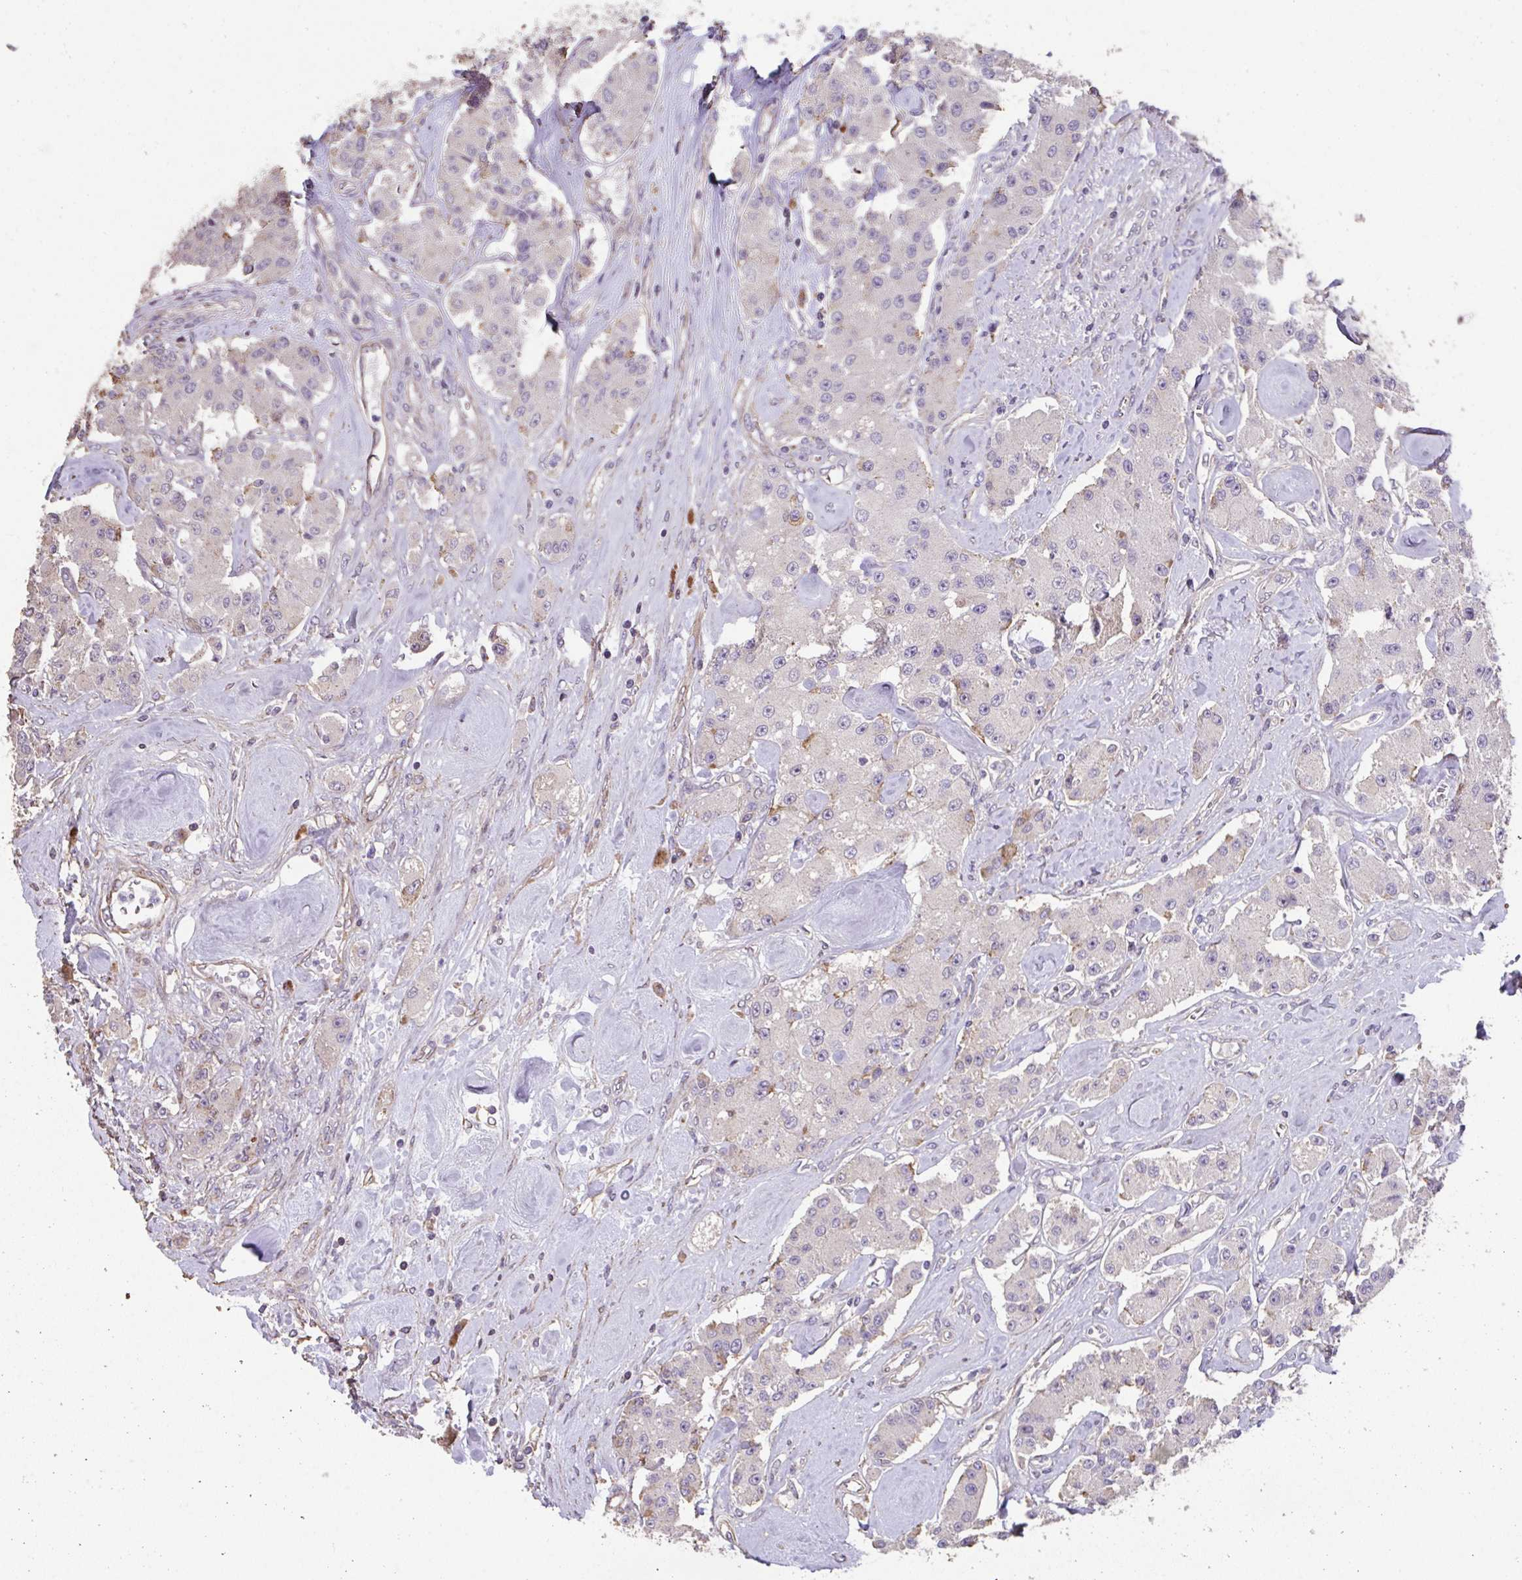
{"staining": {"intensity": "negative", "quantity": "none", "location": "none"}, "tissue": "carcinoid", "cell_type": "Tumor cells", "image_type": "cancer", "snomed": [{"axis": "morphology", "description": "Carcinoid, malignant, NOS"}, {"axis": "topography", "description": "Pancreas"}], "caption": "Tumor cells are negative for protein expression in human carcinoid (malignant).", "gene": "RUNDC3B", "patient": {"sex": "male", "age": 41}}